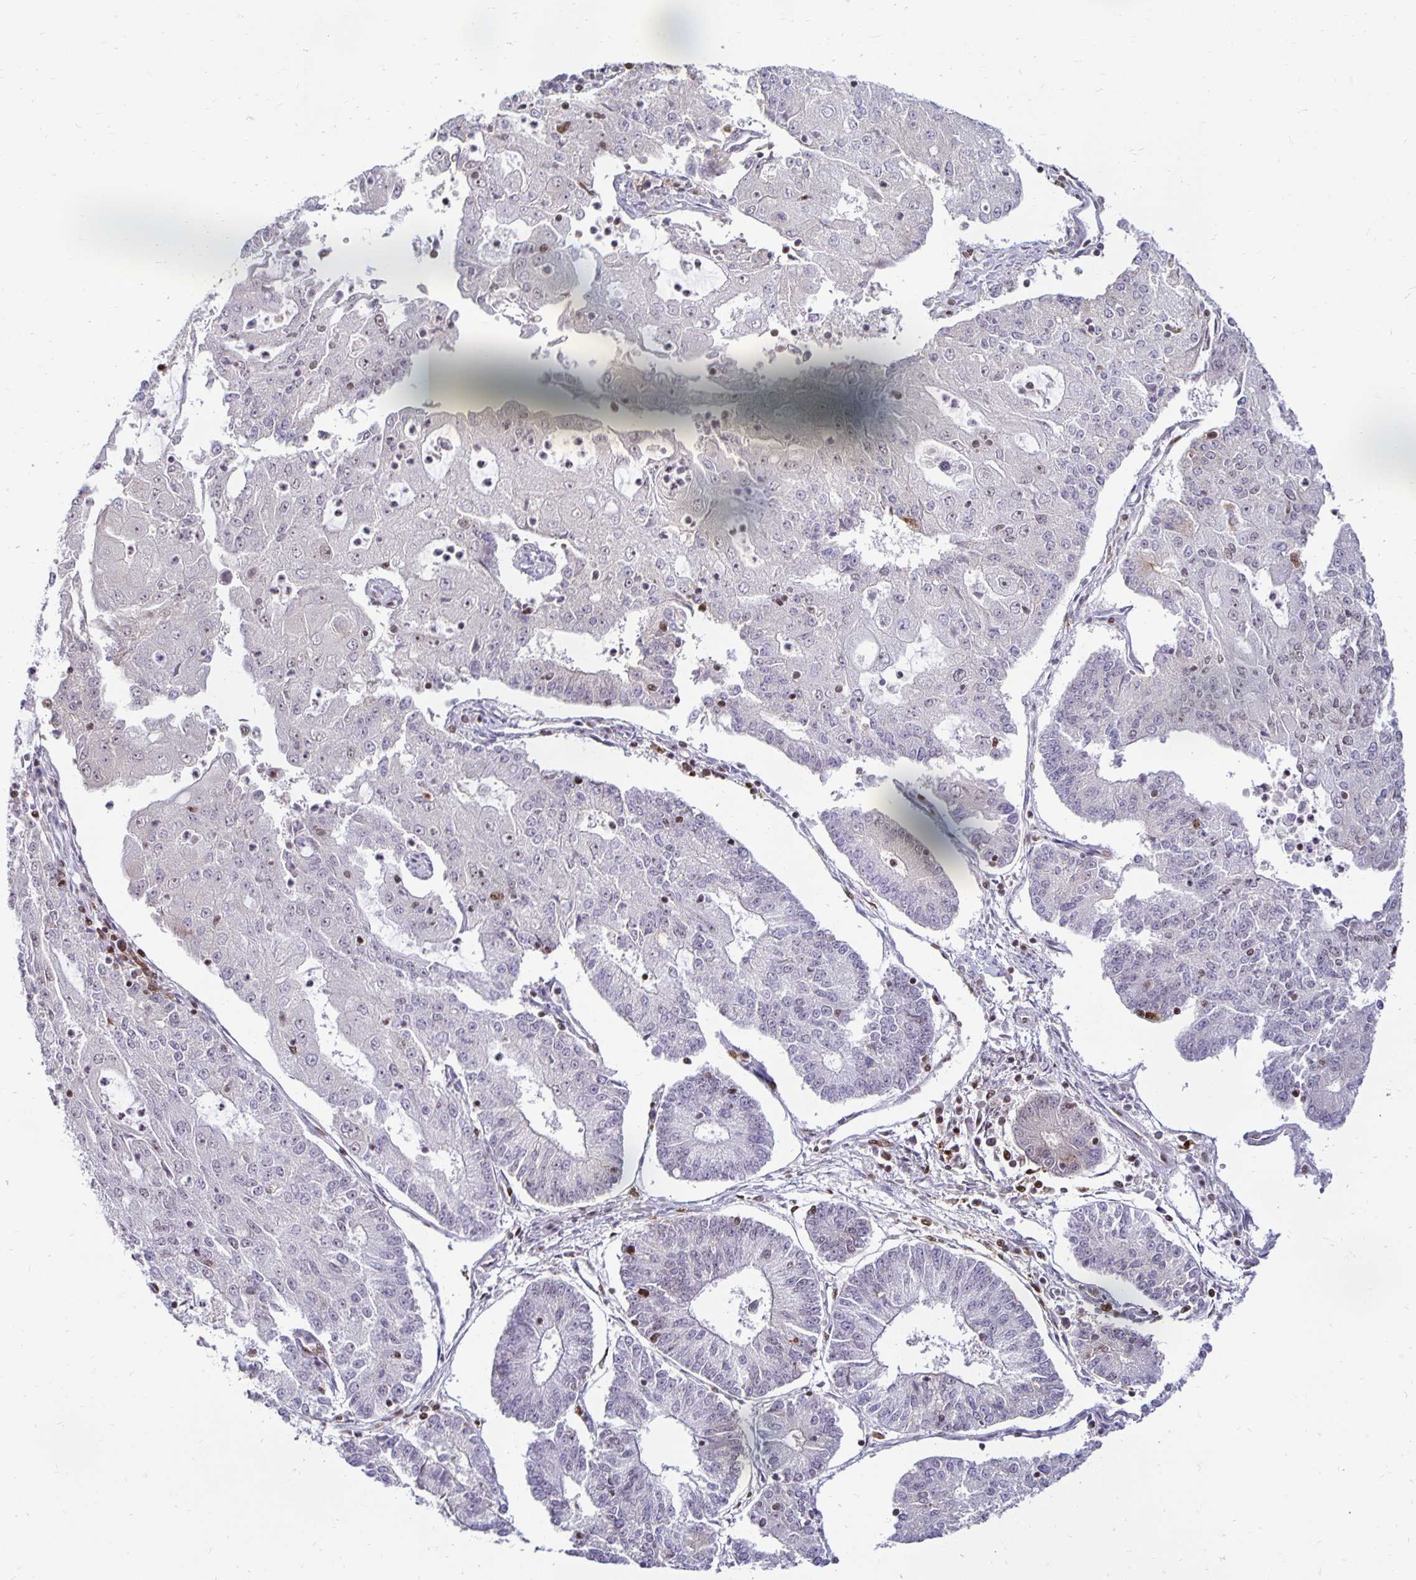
{"staining": {"intensity": "moderate", "quantity": "<25%", "location": "nuclear"}, "tissue": "endometrial cancer", "cell_type": "Tumor cells", "image_type": "cancer", "snomed": [{"axis": "morphology", "description": "Adenocarcinoma, NOS"}, {"axis": "topography", "description": "Endometrium"}], "caption": "An immunohistochemistry (IHC) histopathology image of tumor tissue is shown. Protein staining in brown shows moderate nuclear positivity in endometrial cancer (adenocarcinoma) within tumor cells.", "gene": "ZNF579", "patient": {"sex": "female", "age": 56}}